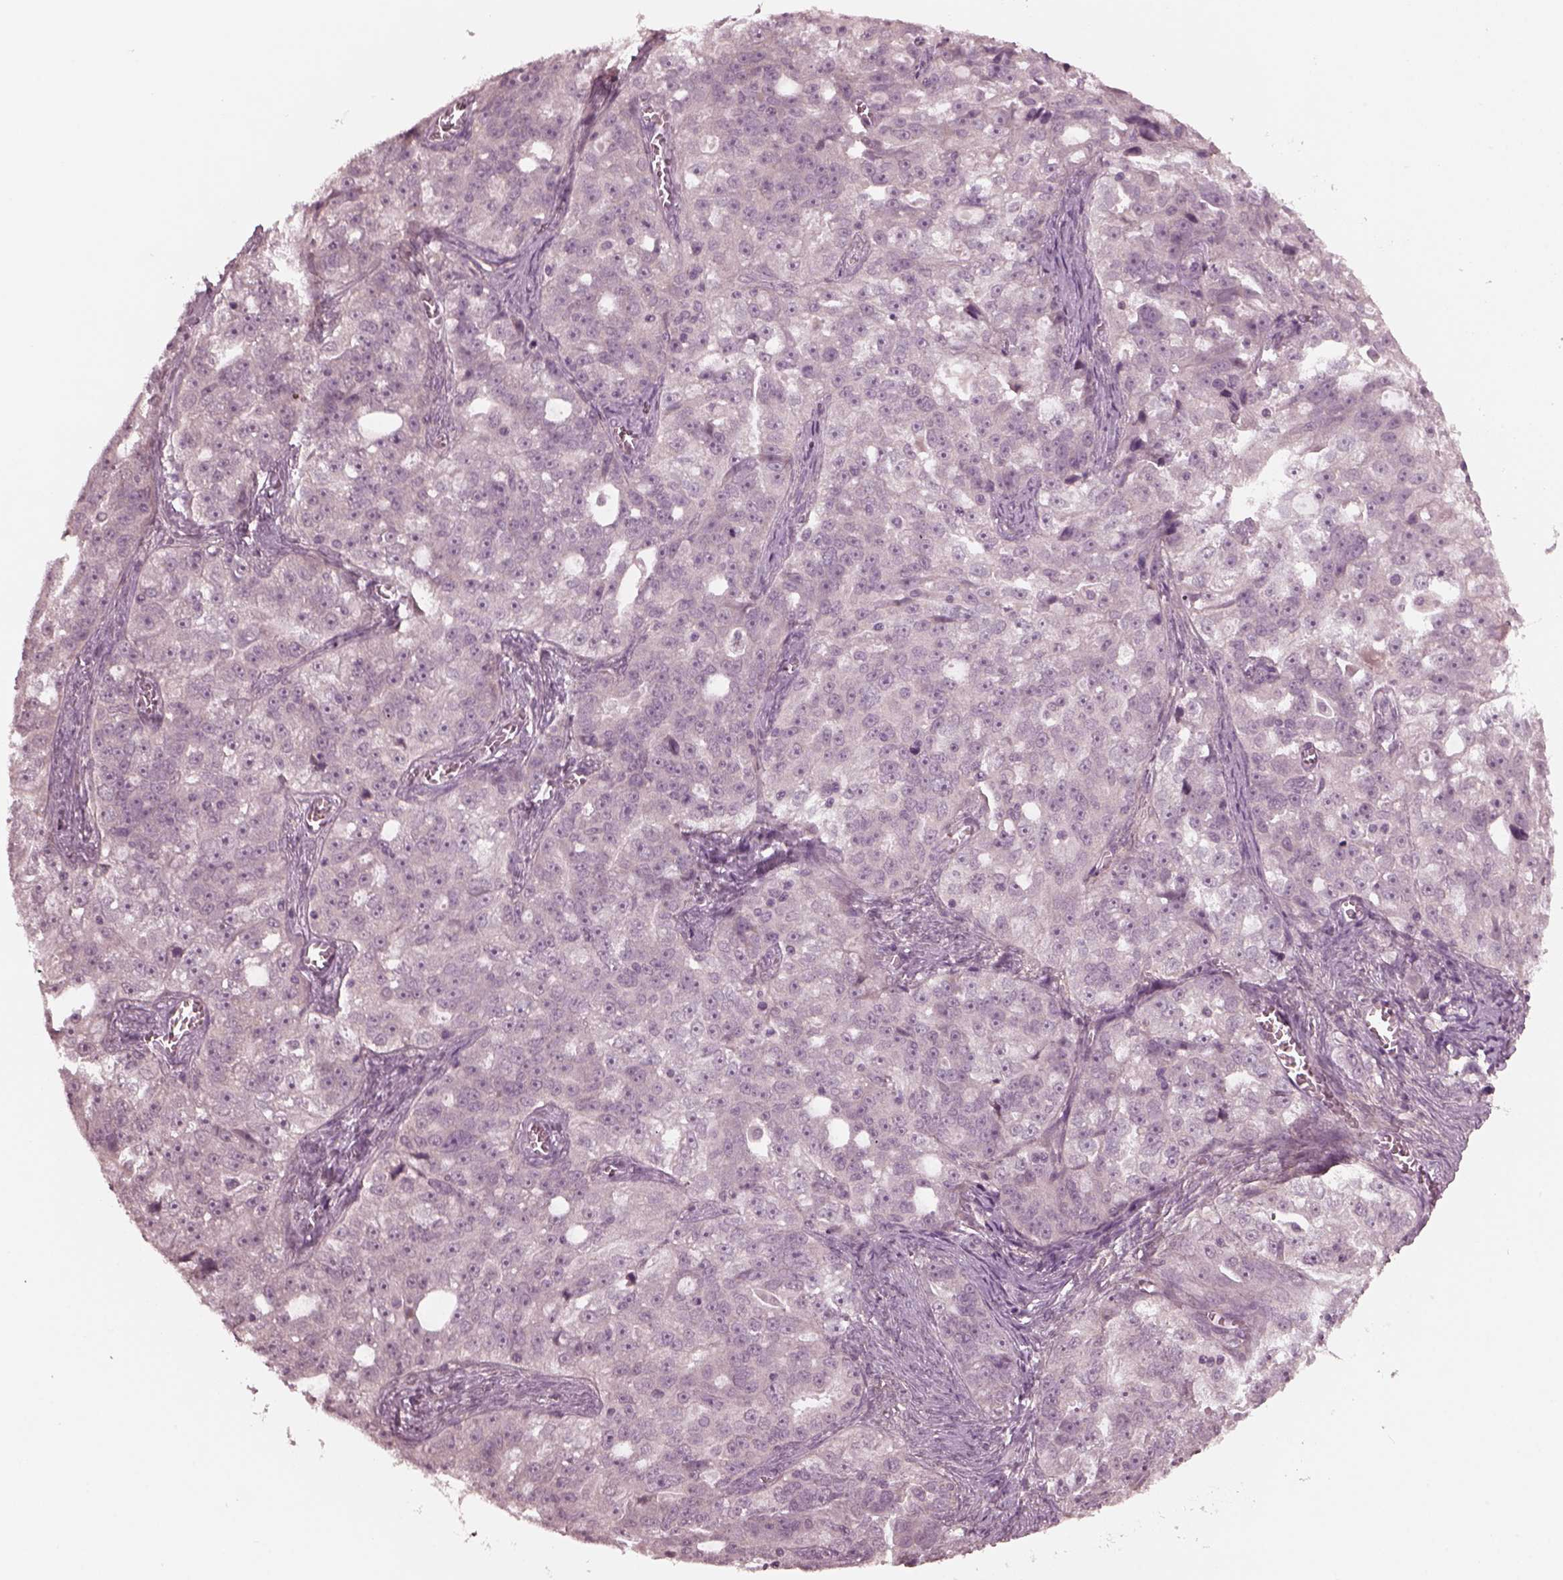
{"staining": {"intensity": "negative", "quantity": "none", "location": "none"}, "tissue": "ovarian cancer", "cell_type": "Tumor cells", "image_type": "cancer", "snomed": [{"axis": "morphology", "description": "Cystadenocarcinoma, serous, NOS"}, {"axis": "topography", "description": "Ovary"}], "caption": "A high-resolution image shows immunohistochemistry (IHC) staining of ovarian cancer, which exhibits no significant expression in tumor cells. (DAB (3,3'-diaminobenzidine) immunohistochemistry (IHC) visualized using brightfield microscopy, high magnification).", "gene": "RGS7", "patient": {"sex": "female", "age": 51}}